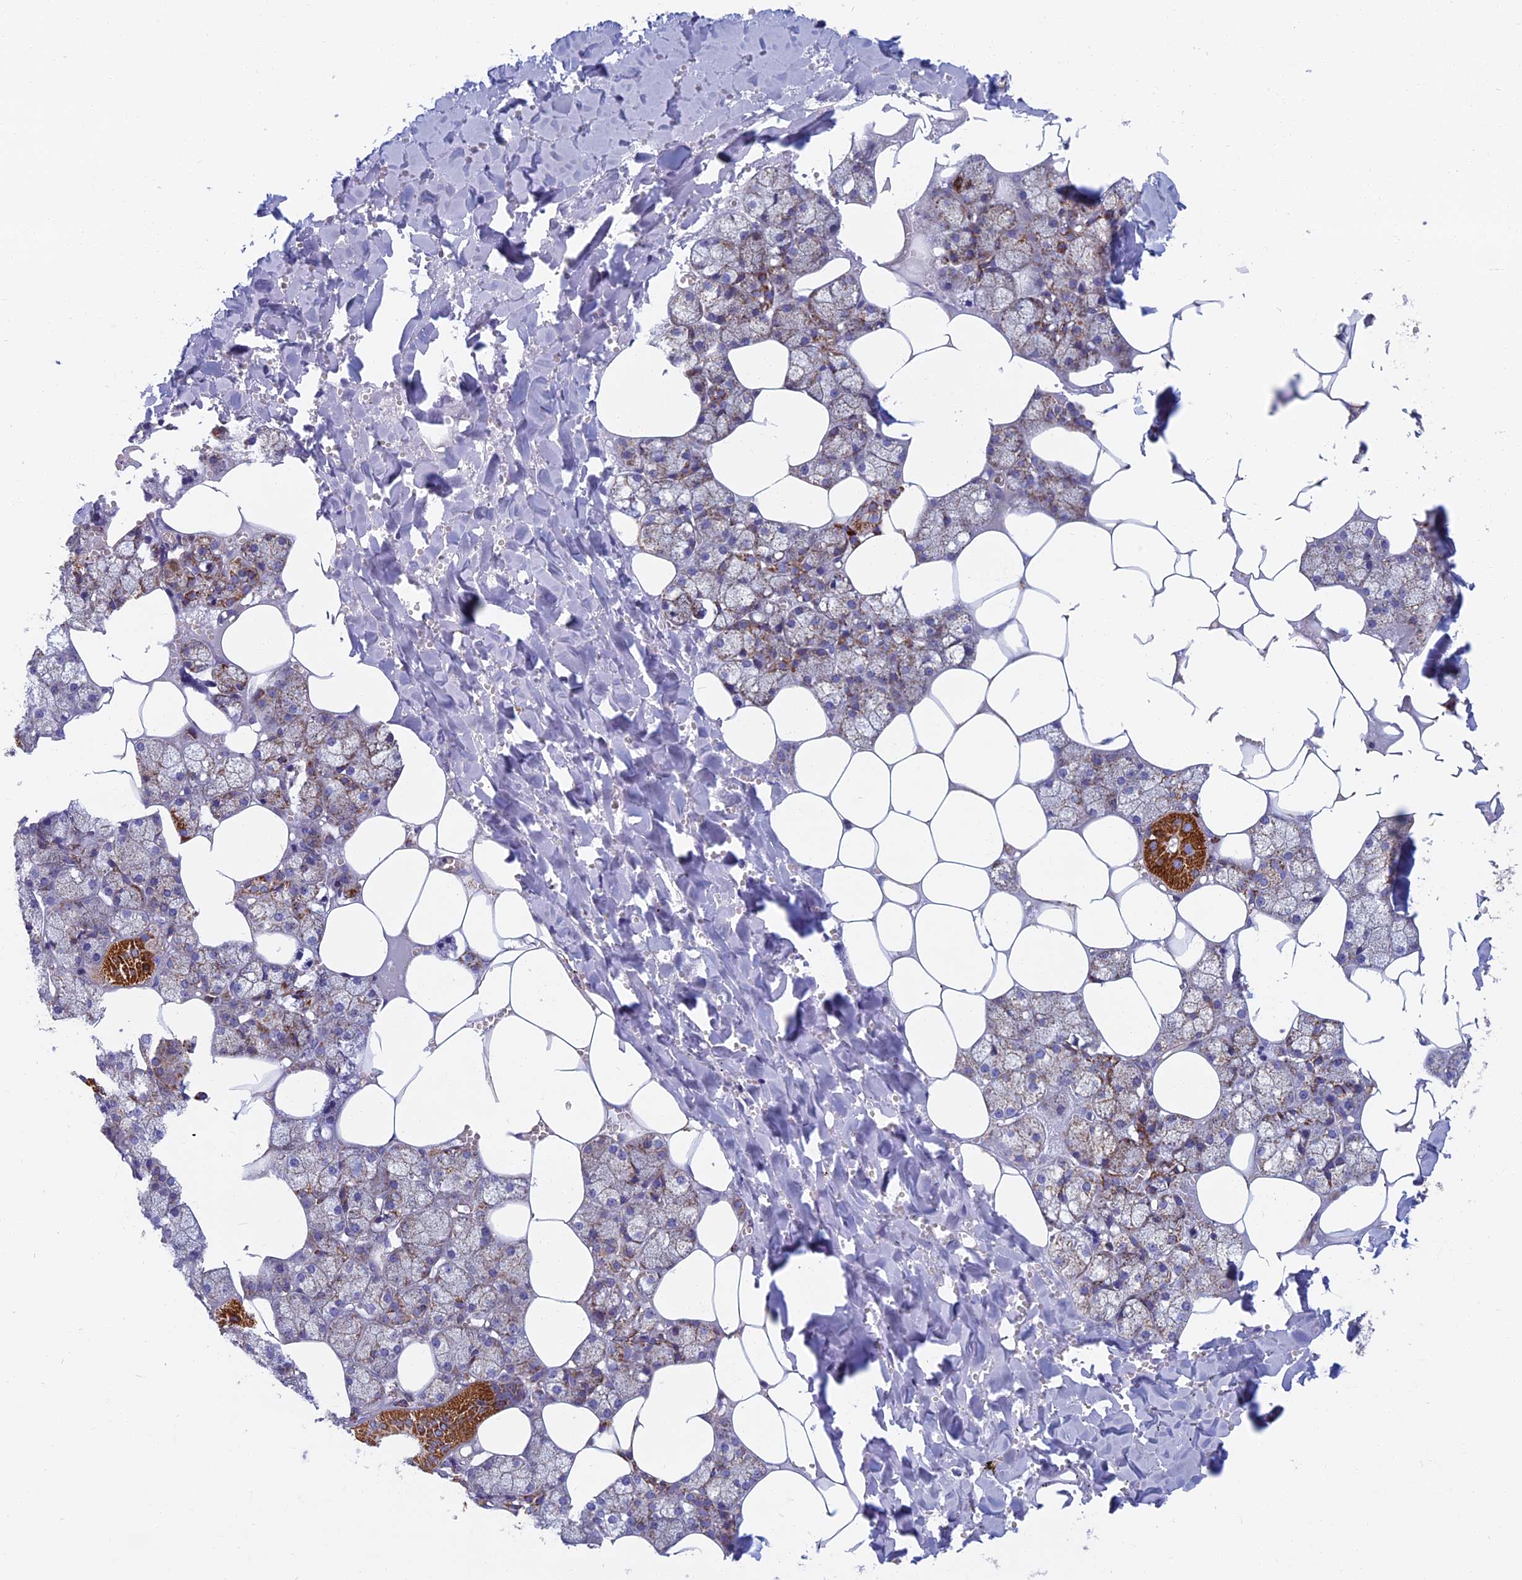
{"staining": {"intensity": "strong", "quantity": "<25%", "location": "cytoplasmic/membranous"}, "tissue": "salivary gland", "cell_type": "Glandular cells", "image_type": "normal", "snomed": [{"axis": "morphology", "description": "Normal tissue, NOS"}, {"axis": "topography", "description": "Salivary gland"}], "caption": "This image demonstrates immunohistochemistry (IHC) staining of benign salivary gland, with medium strong cytoplasmic/membranous positivity in approximately <25% of glandular cells.", "gene": "HSD17B8", "patient": {"sex": "male", "age": 62}}